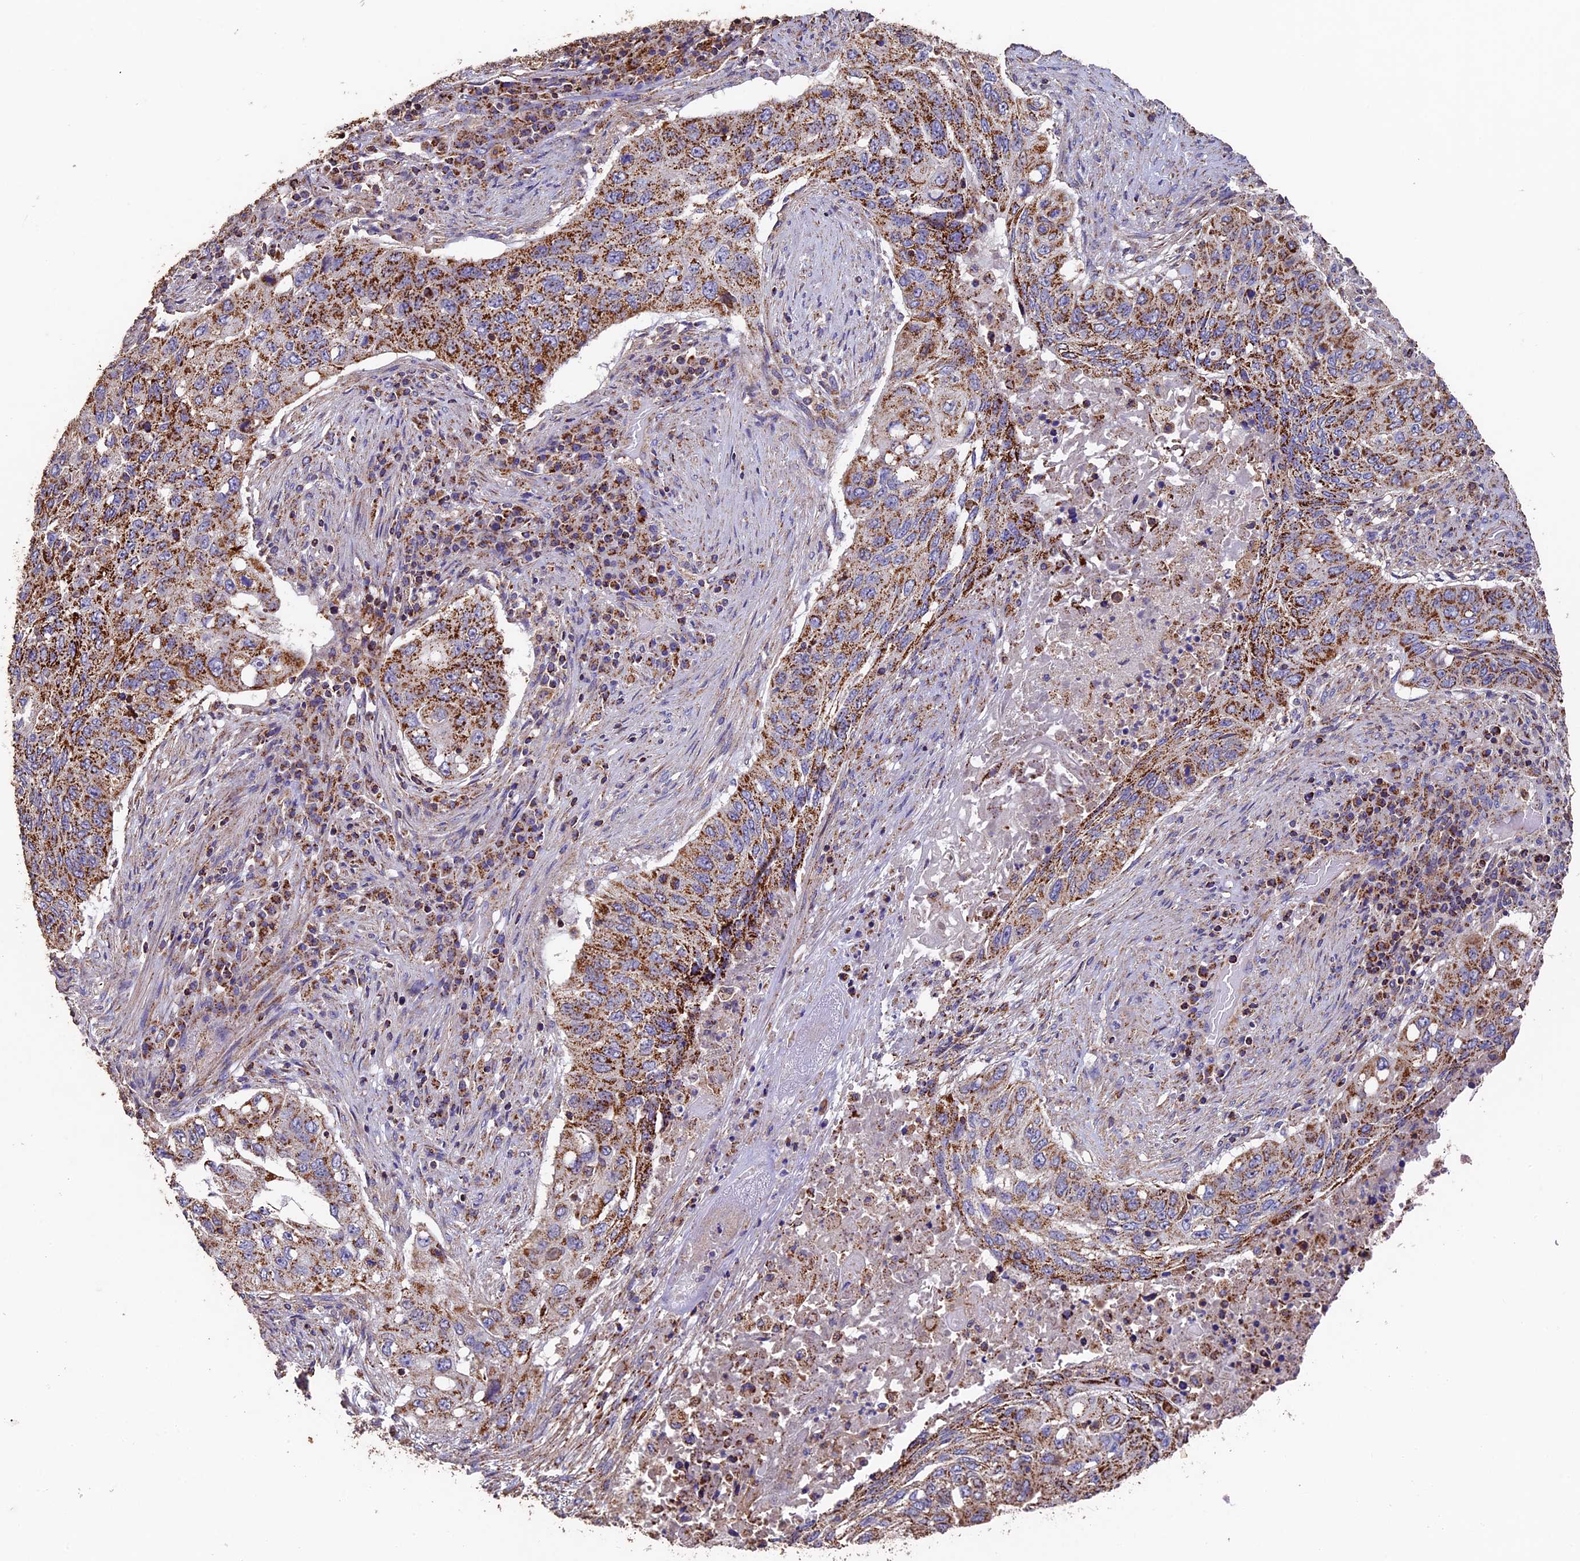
{"staining": {"intensity": "moderate", "quantity": ">75%", "location": "cytoplasmic/membranous"}, "tissue": "lung cancer", "cell_type": "Tumor cells", "image_type": "cancer", "snomed": [{"axis": "morphology", "description": "Squamous cell carcinoma, NOS"}, {"axis": "topography", "description": "Lung"}], "caption": "Moderate cytoplasmic/membranous expression for a protein is seen in approximately >75% of tumor cells of lung cancer (squamous cell carcinoma) using immunohistochemistry (IHC).", "gene": "ADAT1", "patient": {"sex": "female", "age": 63}}